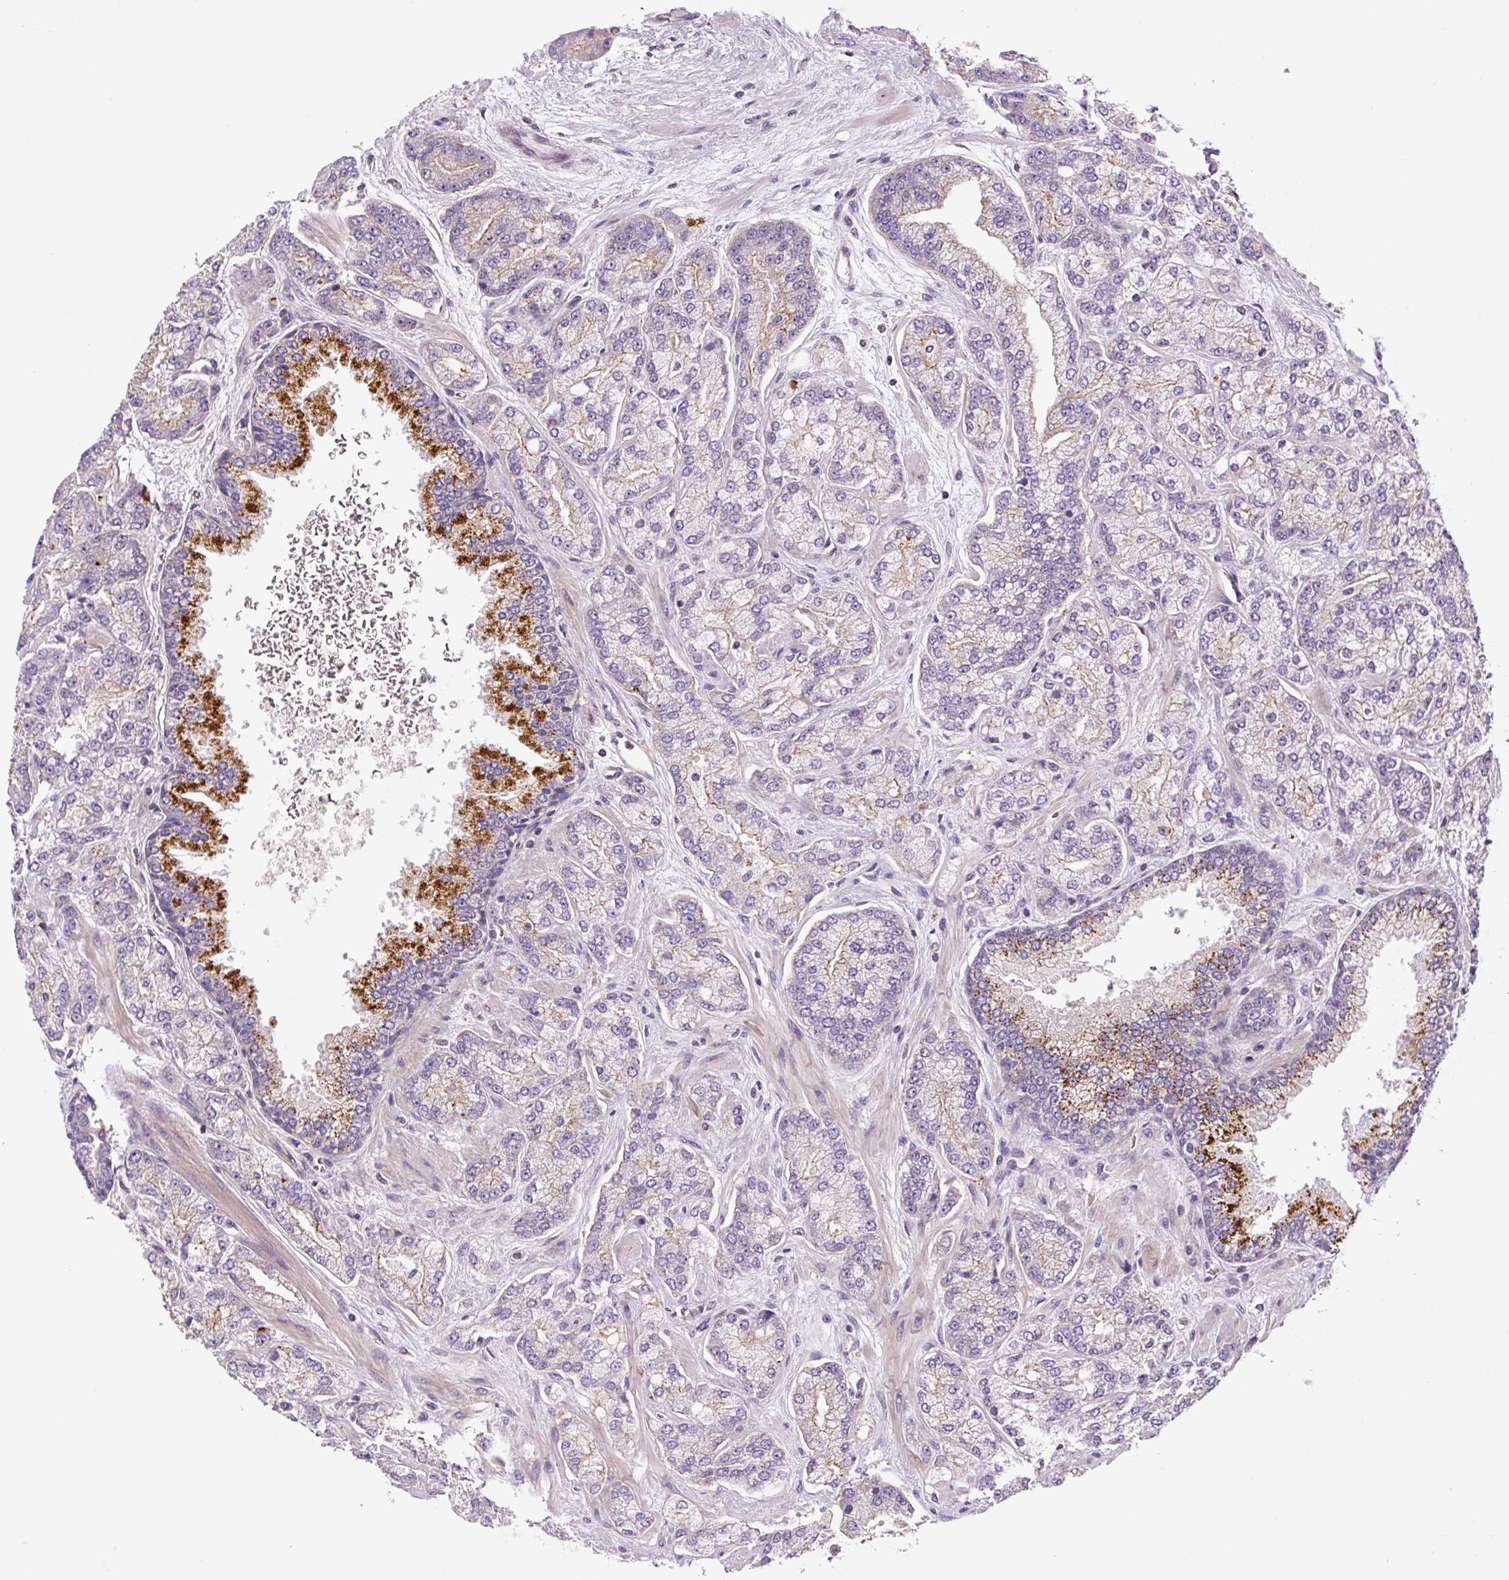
{"staining": {"intensity": "negative", "quantity": "none", "location": "none"}, "tissue": "prostate cancer", "cell_type": "Tumor cells", "image_type": "cancer", "snomed": [{"axis": "morphology", "description": "Adenocarcinoma, High grade"}, {"axis": "topography", "description": "Prostate"}], "caption": "Immunohistochemistry (IHC) photomicrograph of neoplastic tissue: human high-grade adenocarcinoma (prostate) stained with DAB (3,3'-diaminobenzidine) displays no significant protein positivity in tumor cells.", "gene": "CCNI2", "patient": {"sex": "male", "age": 68}}